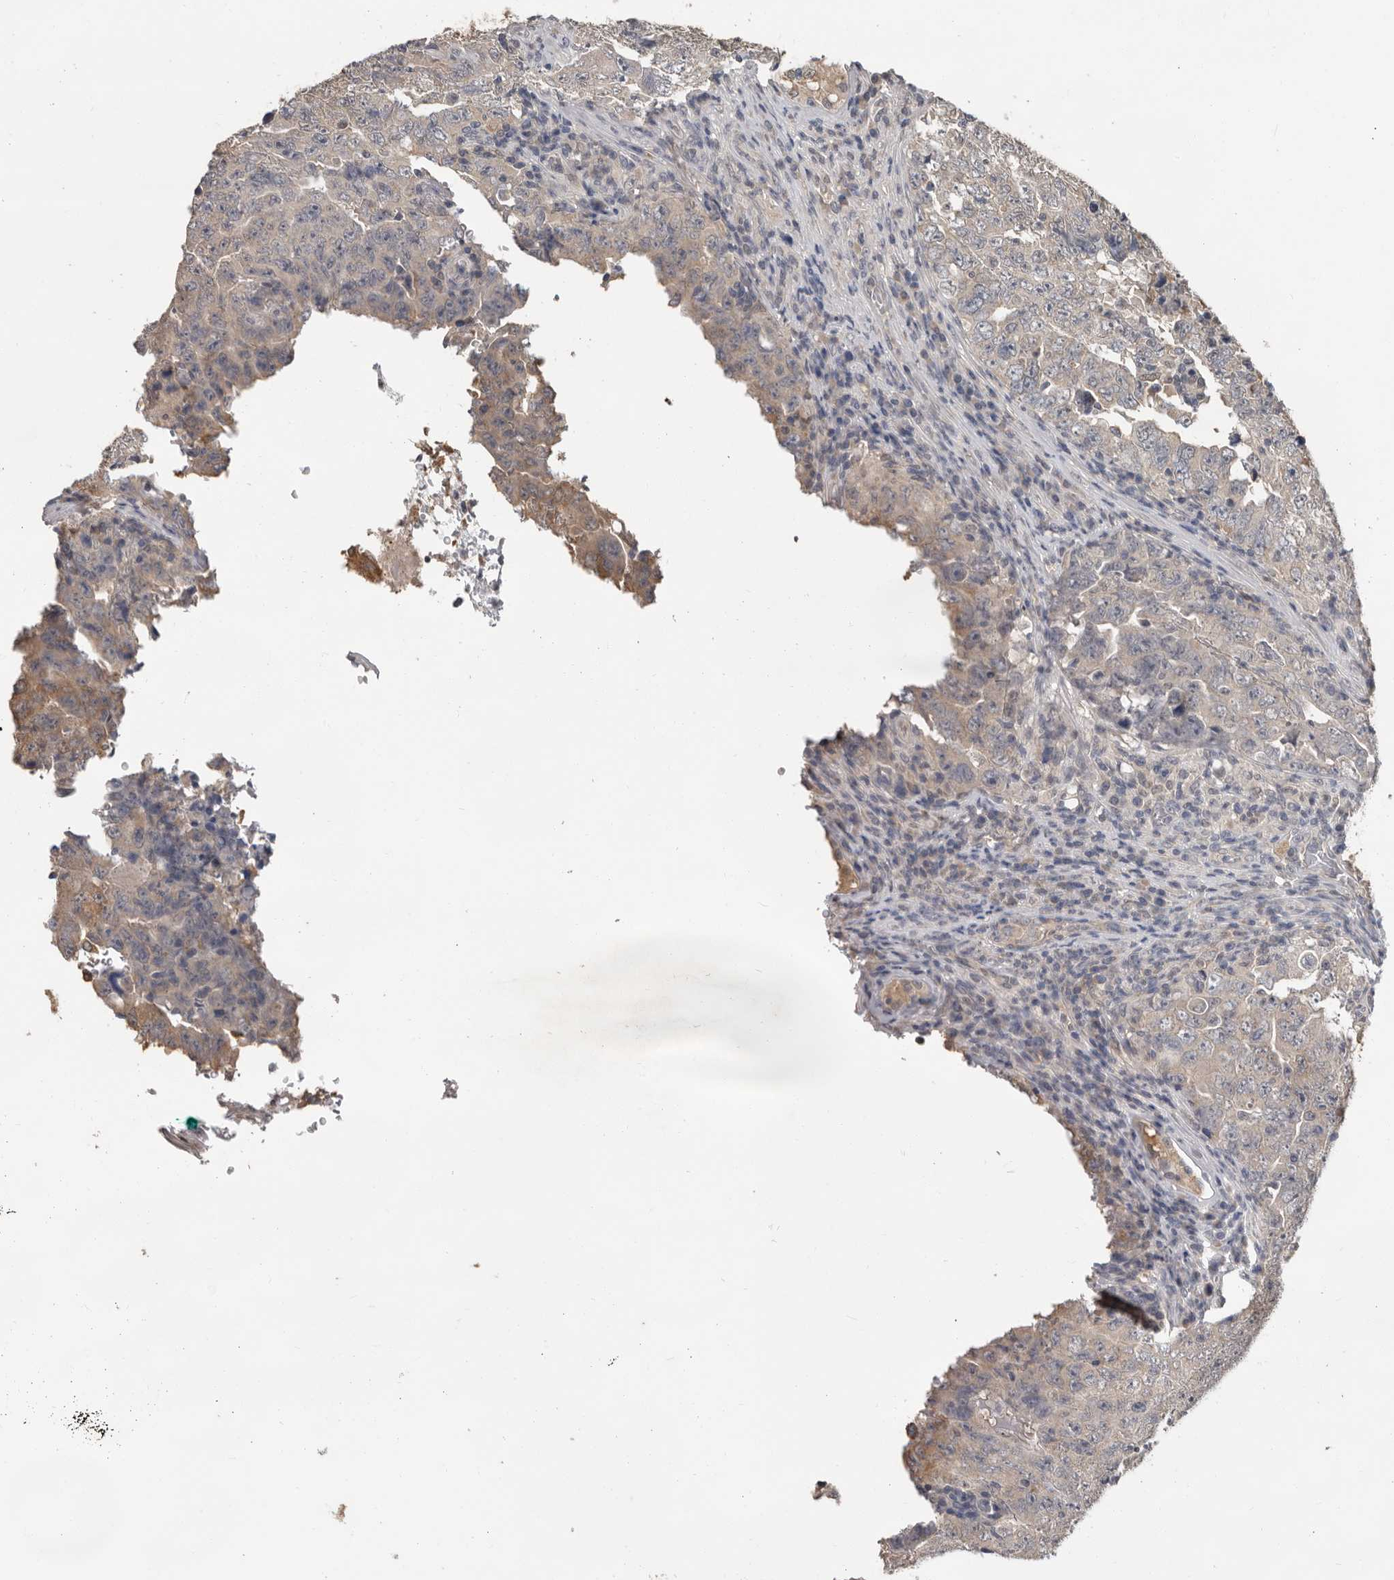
{"staining": {"intensity": "negative", "quantity": "none", "location": "none"}, "tissue": "testis cancer", "cell_type": "Tumor cells", "image_type": "cancer", "snomed": [{"axis": "morphology", "description": "Carcinoma, Embryonal, NOS"}, {"axis": "topography", "description": "Testis"}], "caption": "Immunohistochemical staining of testis cancer (embryonal carcinoma) reveals no significant positivity in tumor cells.", "gene": "MTF1", "patient": {"sex": "male", "age": 26}}